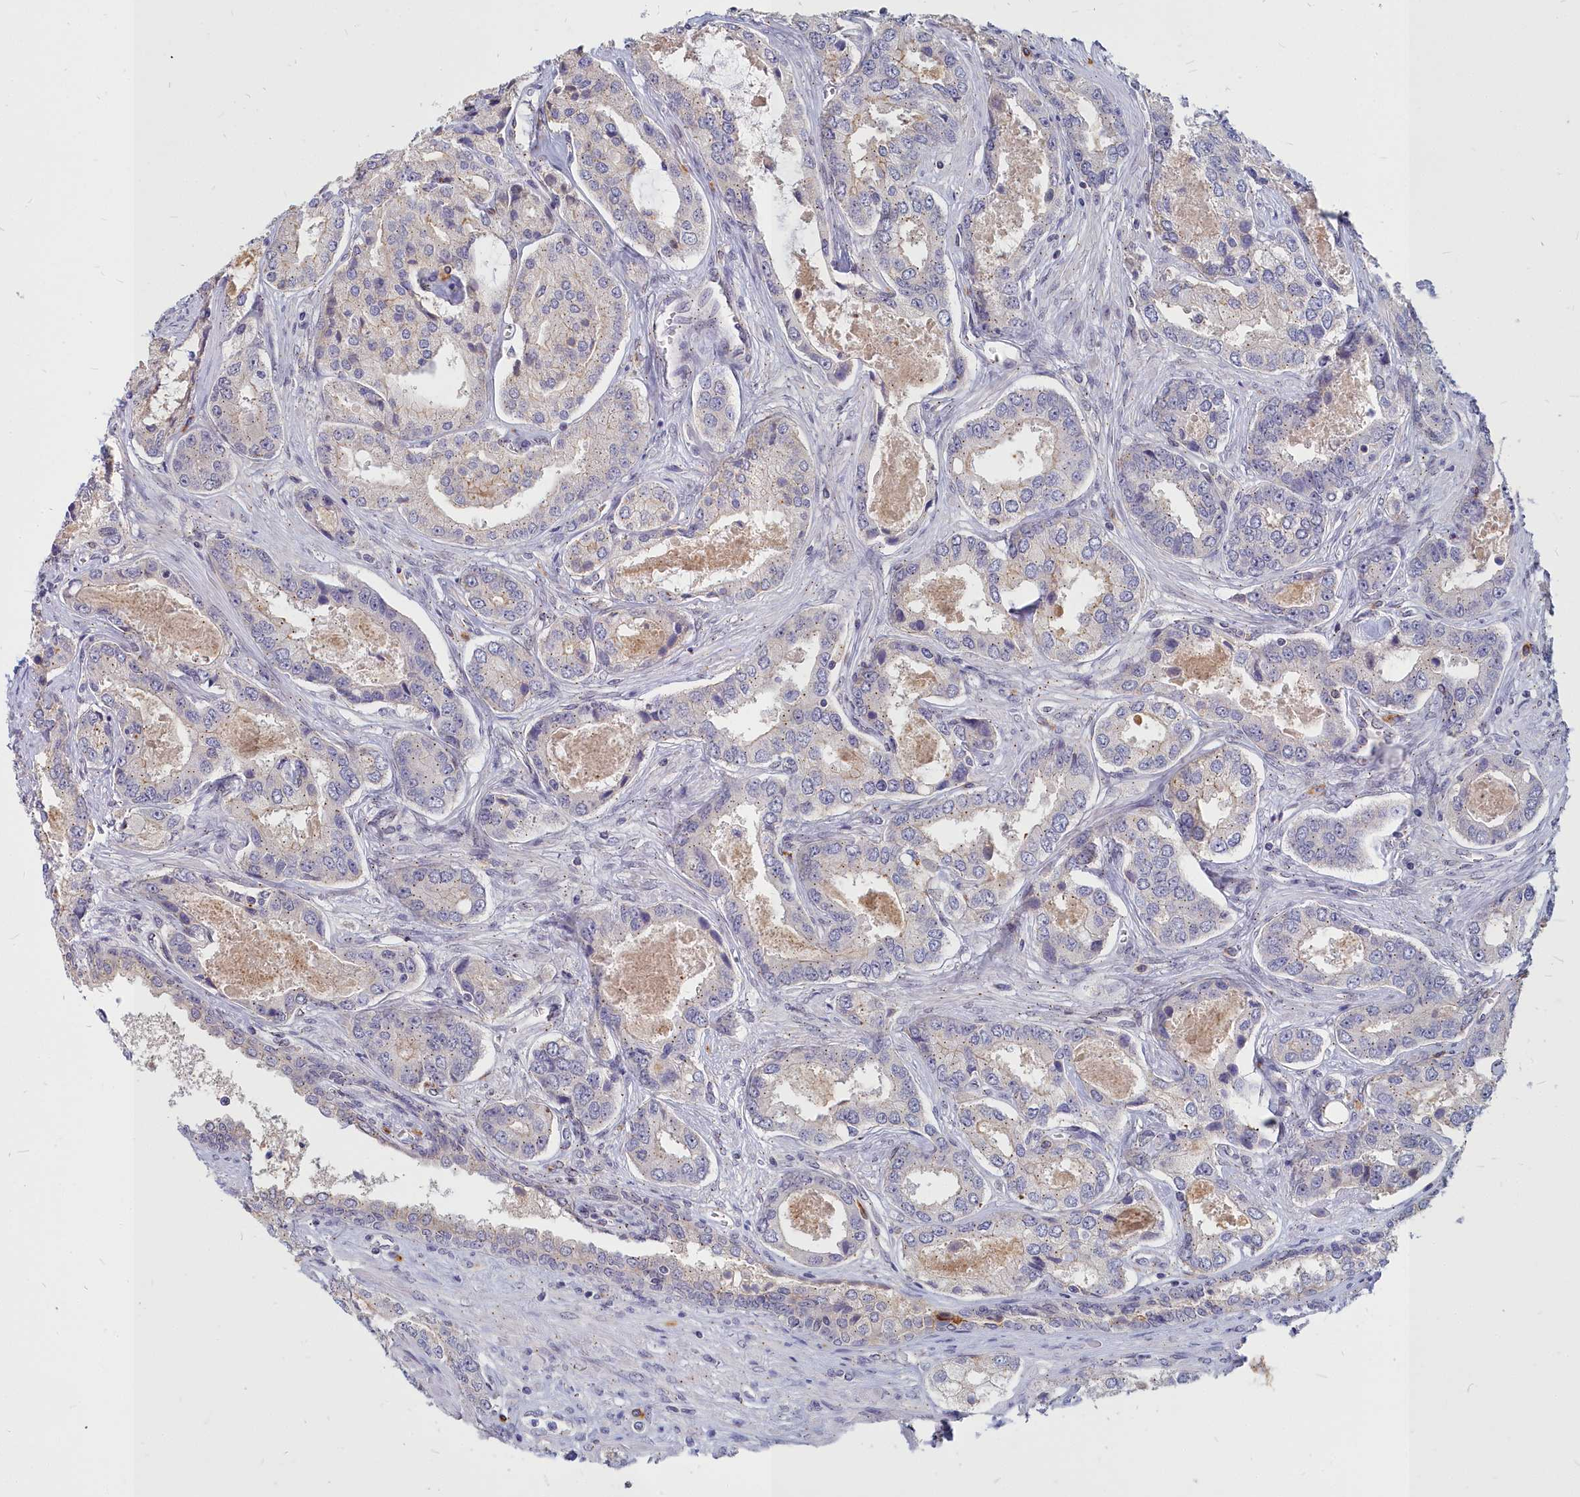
{"staining": {"intensity": "weak", "quantity": "<25%", "location": "cytoplasmic/membranous"}, "tissue": "prostate cancer", "cell_type": "Tumor cells", "image_type": "cancer", "snomed": [{"axis": "morphology", "description": "Adenocarcinoma, Low grade"}, {"axis": "topography", "description": "Prostate"}], "caption": "The image reveals no staining of tumor cells in prostate cancer (low-grade adenocarcinoma). Brightfield microscopy of immunohistochemistry stained with DAB (3,3'-diaminobenzidine) (brown) and hematoxylin (blue), captured at high magnification.", "gene": "NOXA1", "patient": {"sex": "male", "age": 68}}